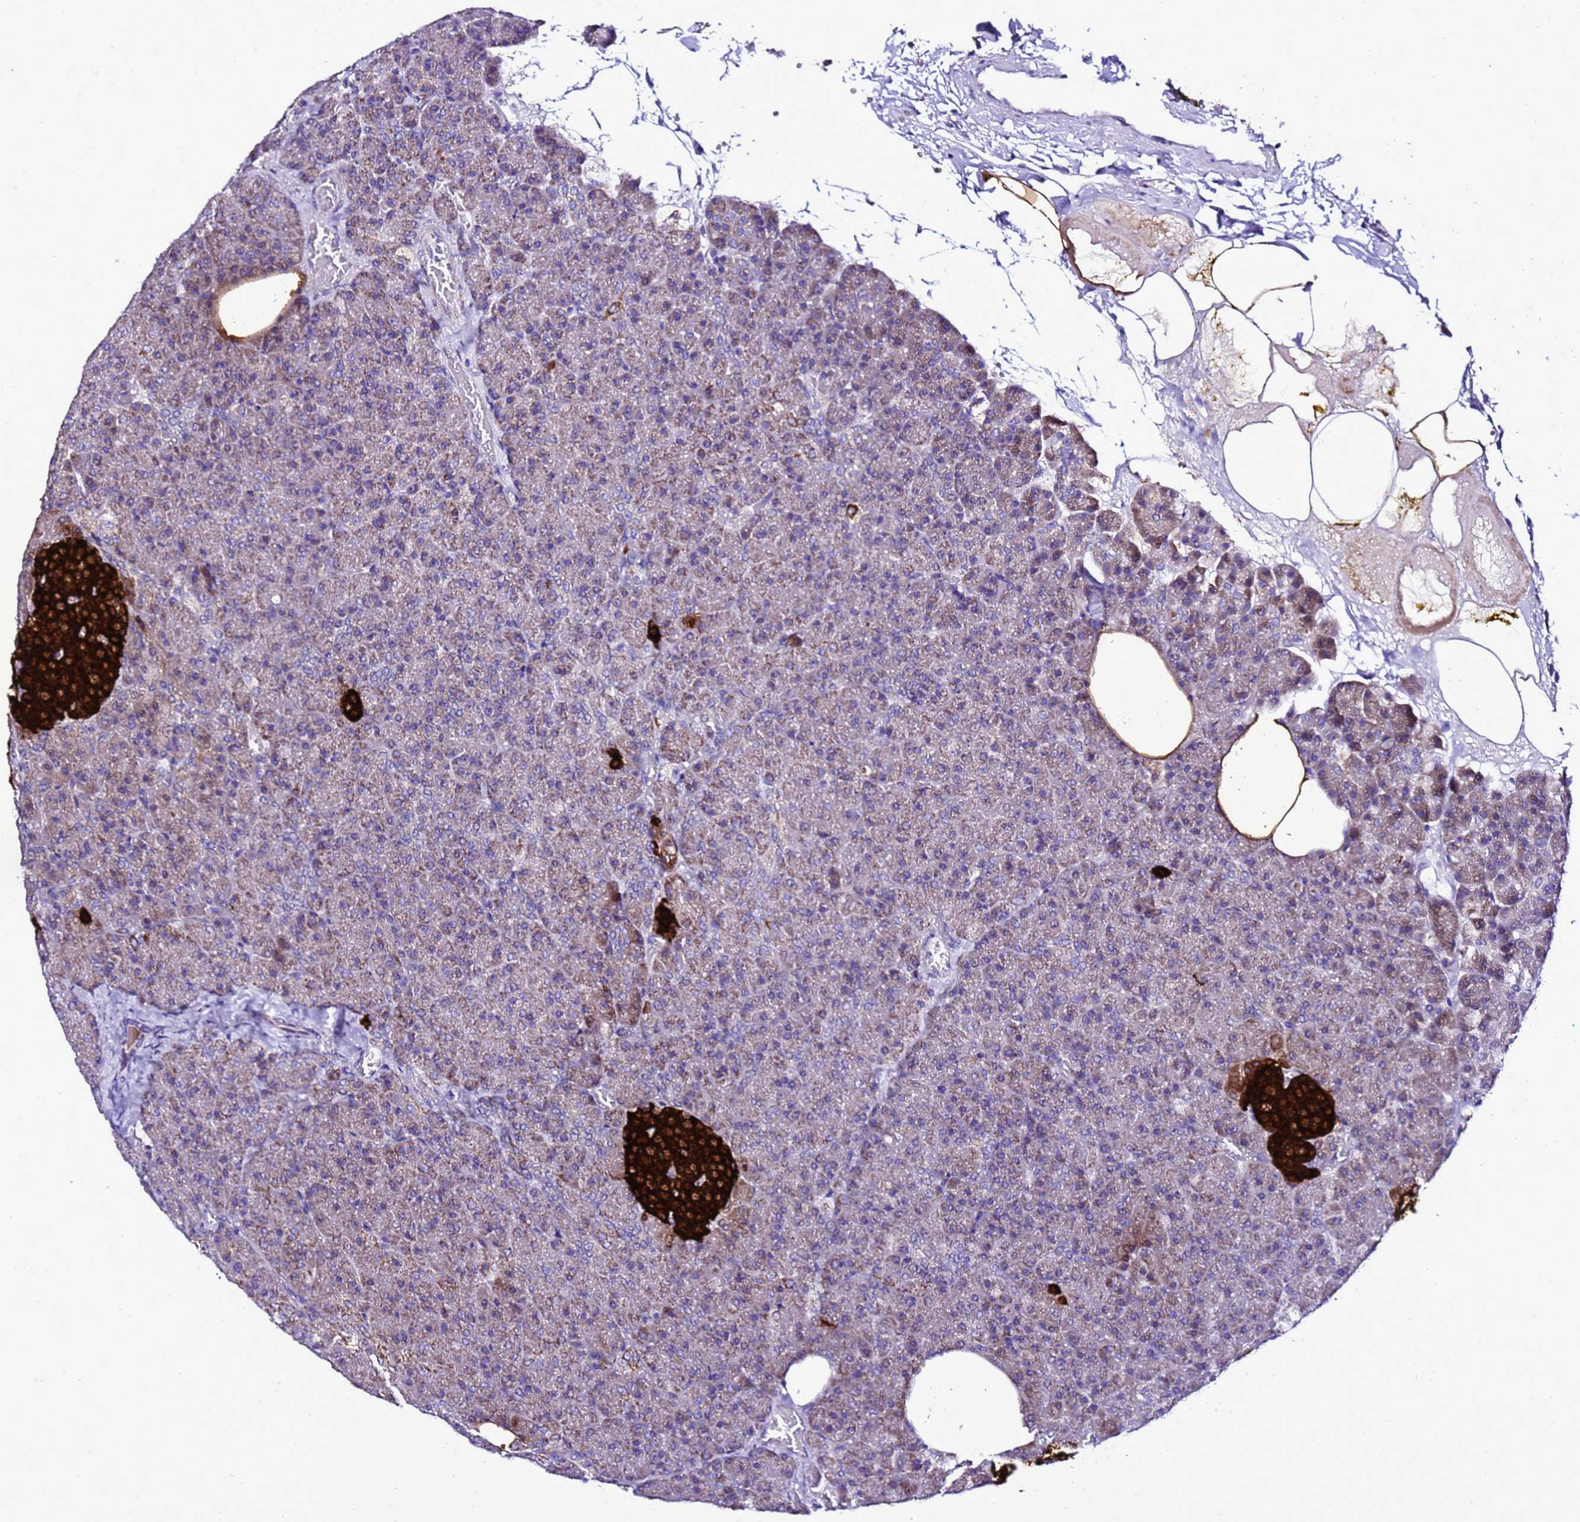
{"staining": {"intensity": "moderate", "quantity": "25%-75%", "location": "cytoplasmic/membranous"}, "tissue": "pancreas", "cell_type": "Exocrine glandular cells", "image_type": "normal", "snomed": [{"axis": "morphology", "description": "Normal tissue, NOS"}, {"axis": "morphology", "description": "Carcinoid, malignant, NOS"}, {"axis": "topography", "description": "Pancreas"}], "caption": "This micrograph demonstrates benign pancreas stained with IHC to label a protein in brown. The cytoplasmic/membranous of exocrine glandular cells show moderate positivity for the protein. Nuclei are counter-stained blue.", "gene": "DPH6", "patient": {"sex": "female", "age": 35}}